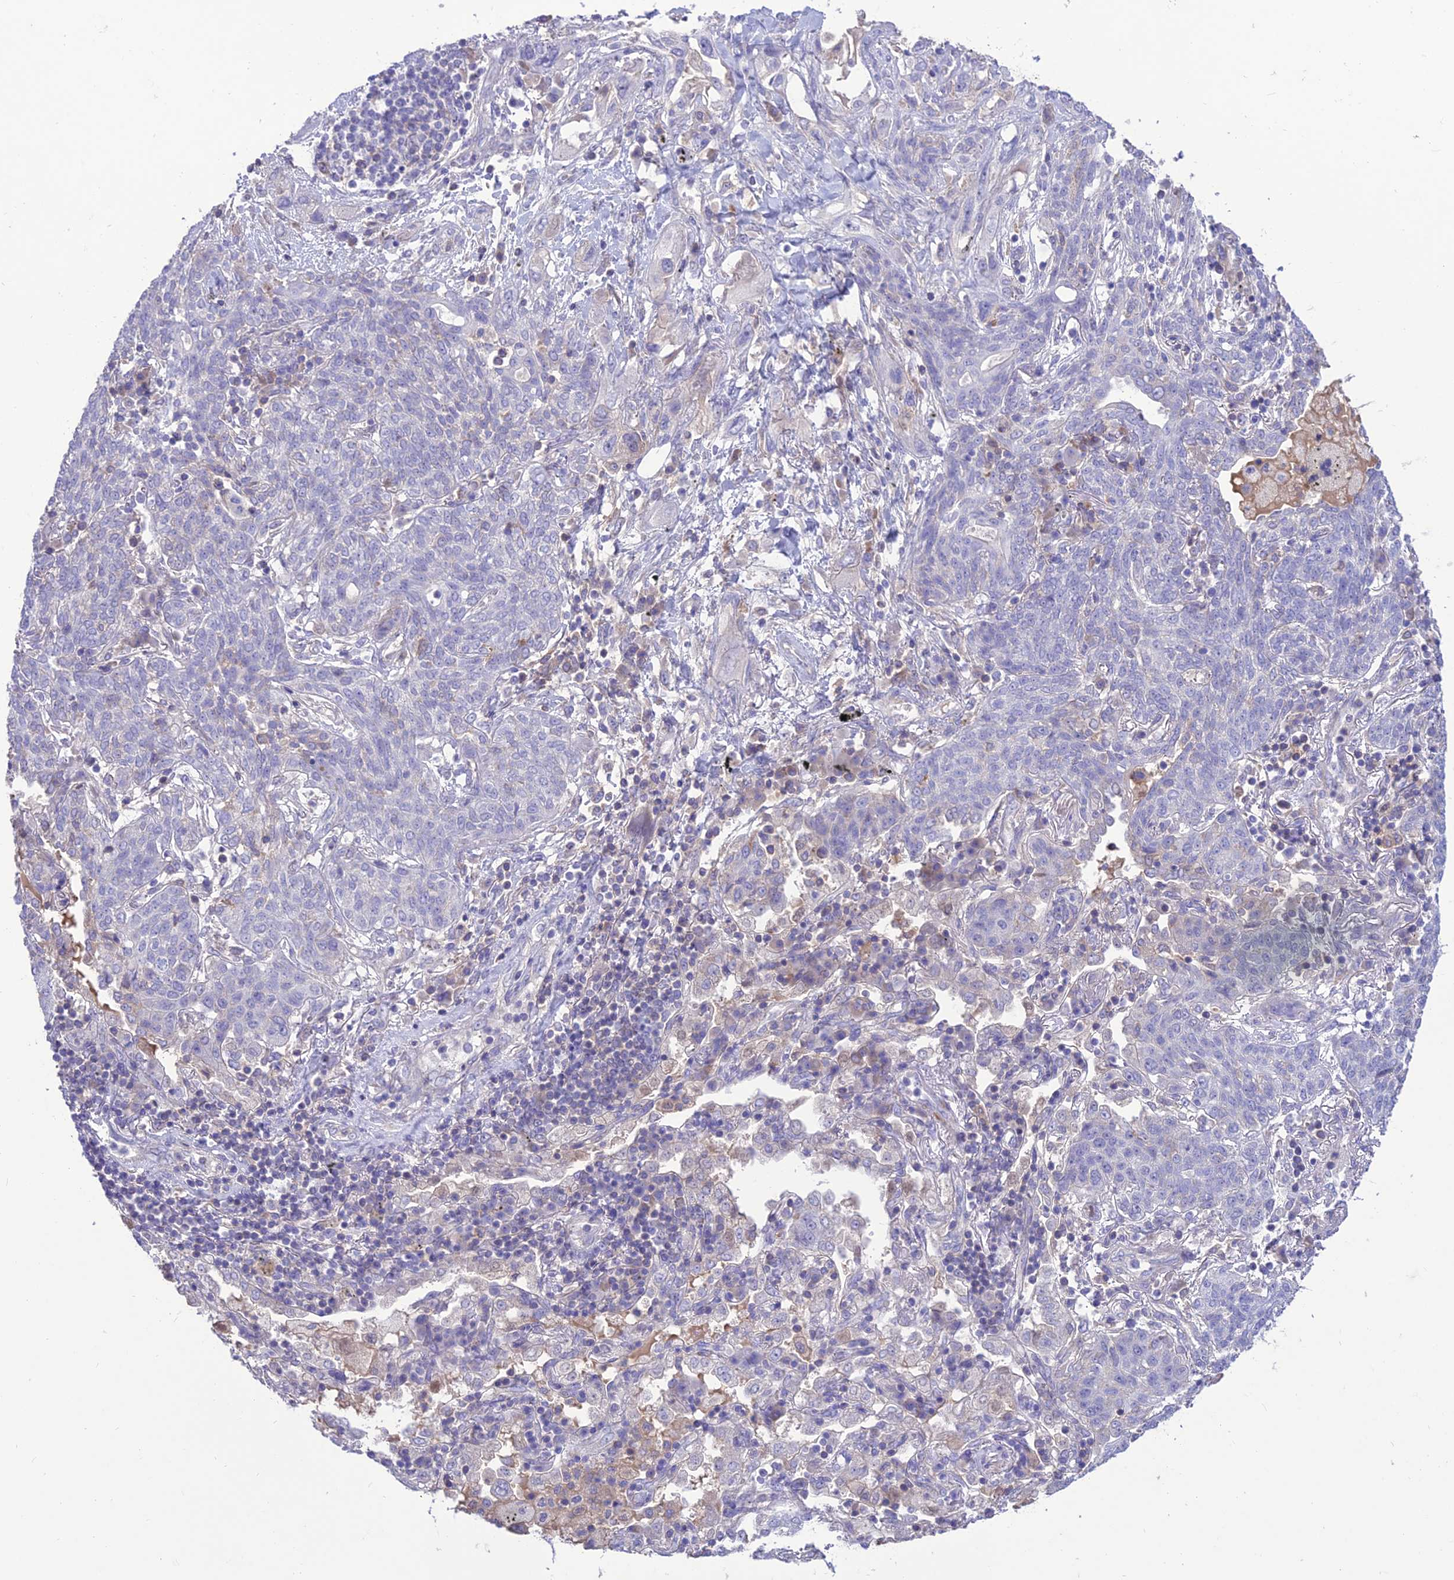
{"staining": {"intensity": "negative", "quantity": "none", "location": "none"}, "tissue": "lung cancer", "cell_type": "Tumor cells", "image_type": "cancer", "snomed": [{"axis": "morphology", "description": "Squamous cell carcinoma, NOS"}, {"axis": "topography", "description": "Lung"}], "caption": "A histopathology image of human lung cancer is negative for staining in tumor cells.", "gene": "TEKT3", "patient": {"sex": "female", "age": 70}}